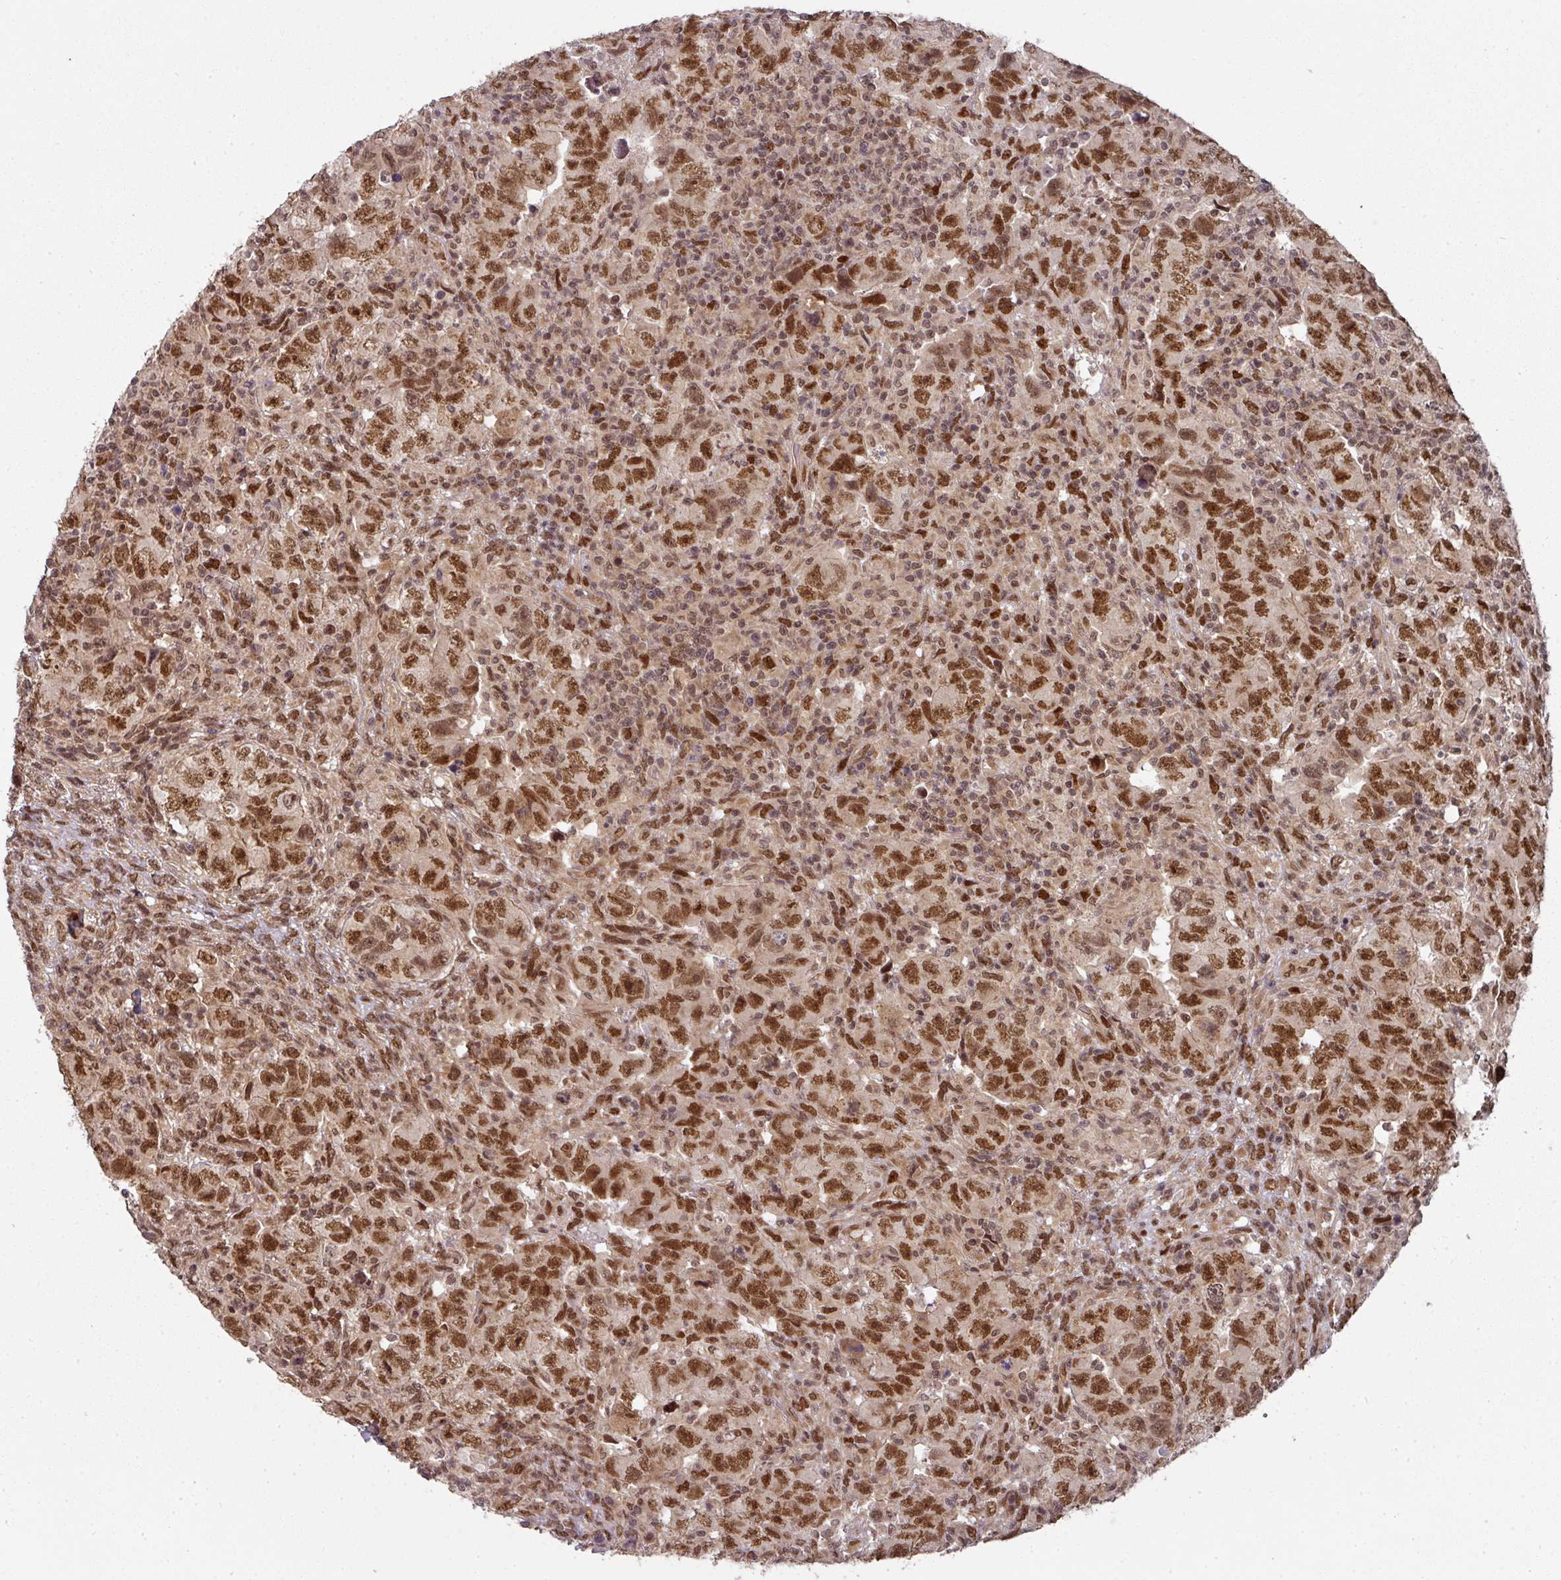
{"staining": {"intensity": "strong", "quantity": ">75%", "location": "nuclear"}, "tissue": "testis cancer", "cell_type": "Tumor cells", "image_type": "cancer", "snomed": [{"axis": "morphology", "description": "Carcinoma, Embryonal, NOS"}, {"axis": "topography", "description": "Testis"}], "caption": "The immunohistochemical stain labels strong nuclear expression in tumor cells of testis cancer (embryonal carcinoma) tissue. Immunohistochemistry (ihc) stains the protein in brown and the nuclei are stained blue.", "gene": "SIK3", "patient": {"sex": "male", "age": 24}}